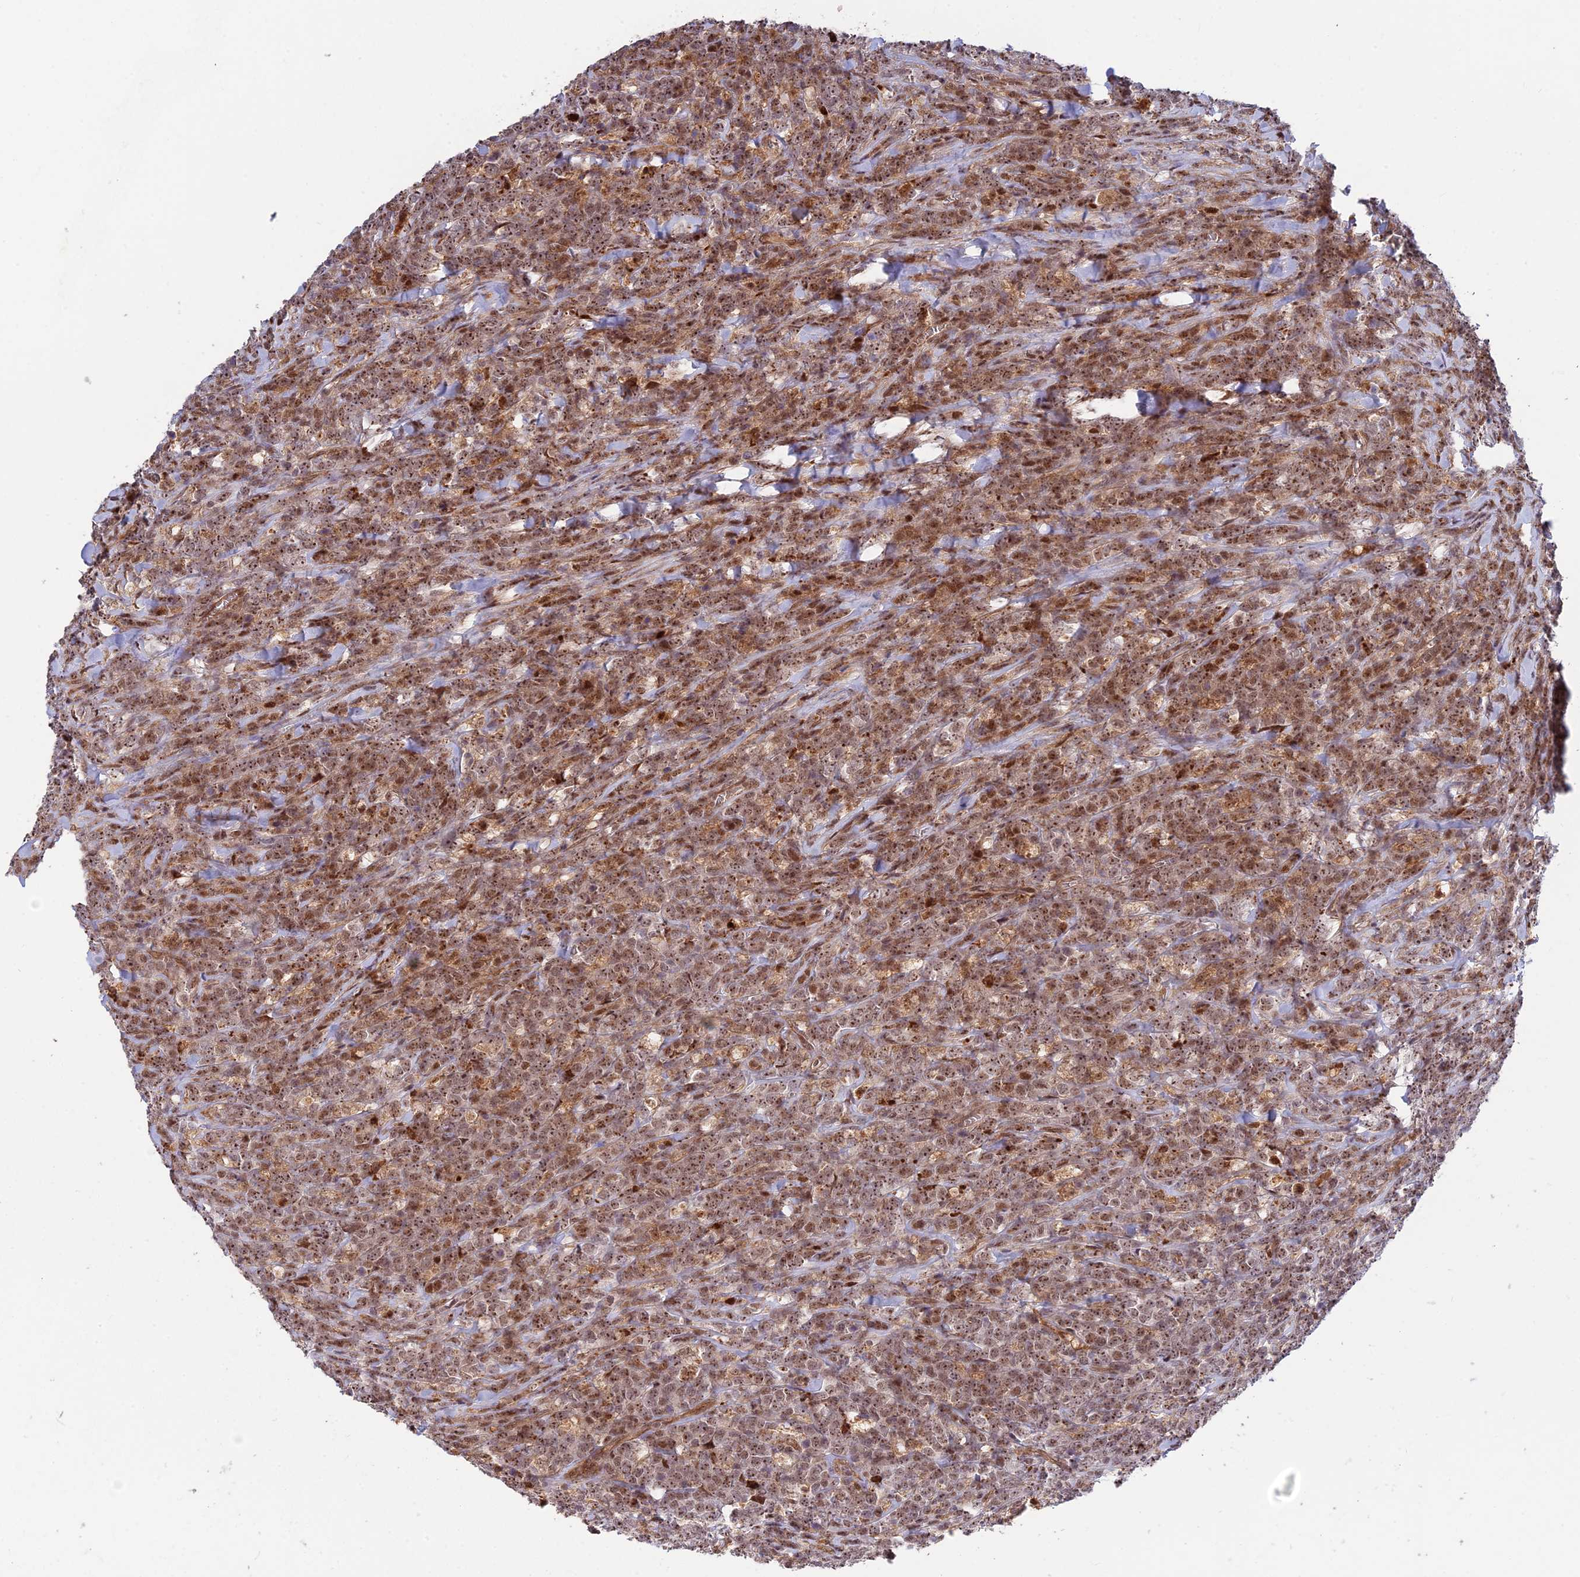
{"staining": {"intensity": "moderate", "quantity": ">75%", "location": "nuclear"}, "tissue": "lymphoma", "cell_type": "Tumor cells", "image_type": "cancer", "snomed": [{"axis": "morphology", "description": "Malignant lymphoma, non-Hodgkin's type, High grade"}, {"axis": "topography", "description": "Small intestine"}], "caption": "Immunohistochemistry staining of high-grade malignant lymphoma, non-Hodgkin's type, which displays medium levels of moderate nuclear staining in approximately >75% of tumor cells indicating moderate nuclear protein expression. The staining was performed using DAB (brown) for protein detection and nuclei were counterstained in hematoxylin (blue).", "gene": "UFSP2", "patient": {"sex": "male", "age": 8}}